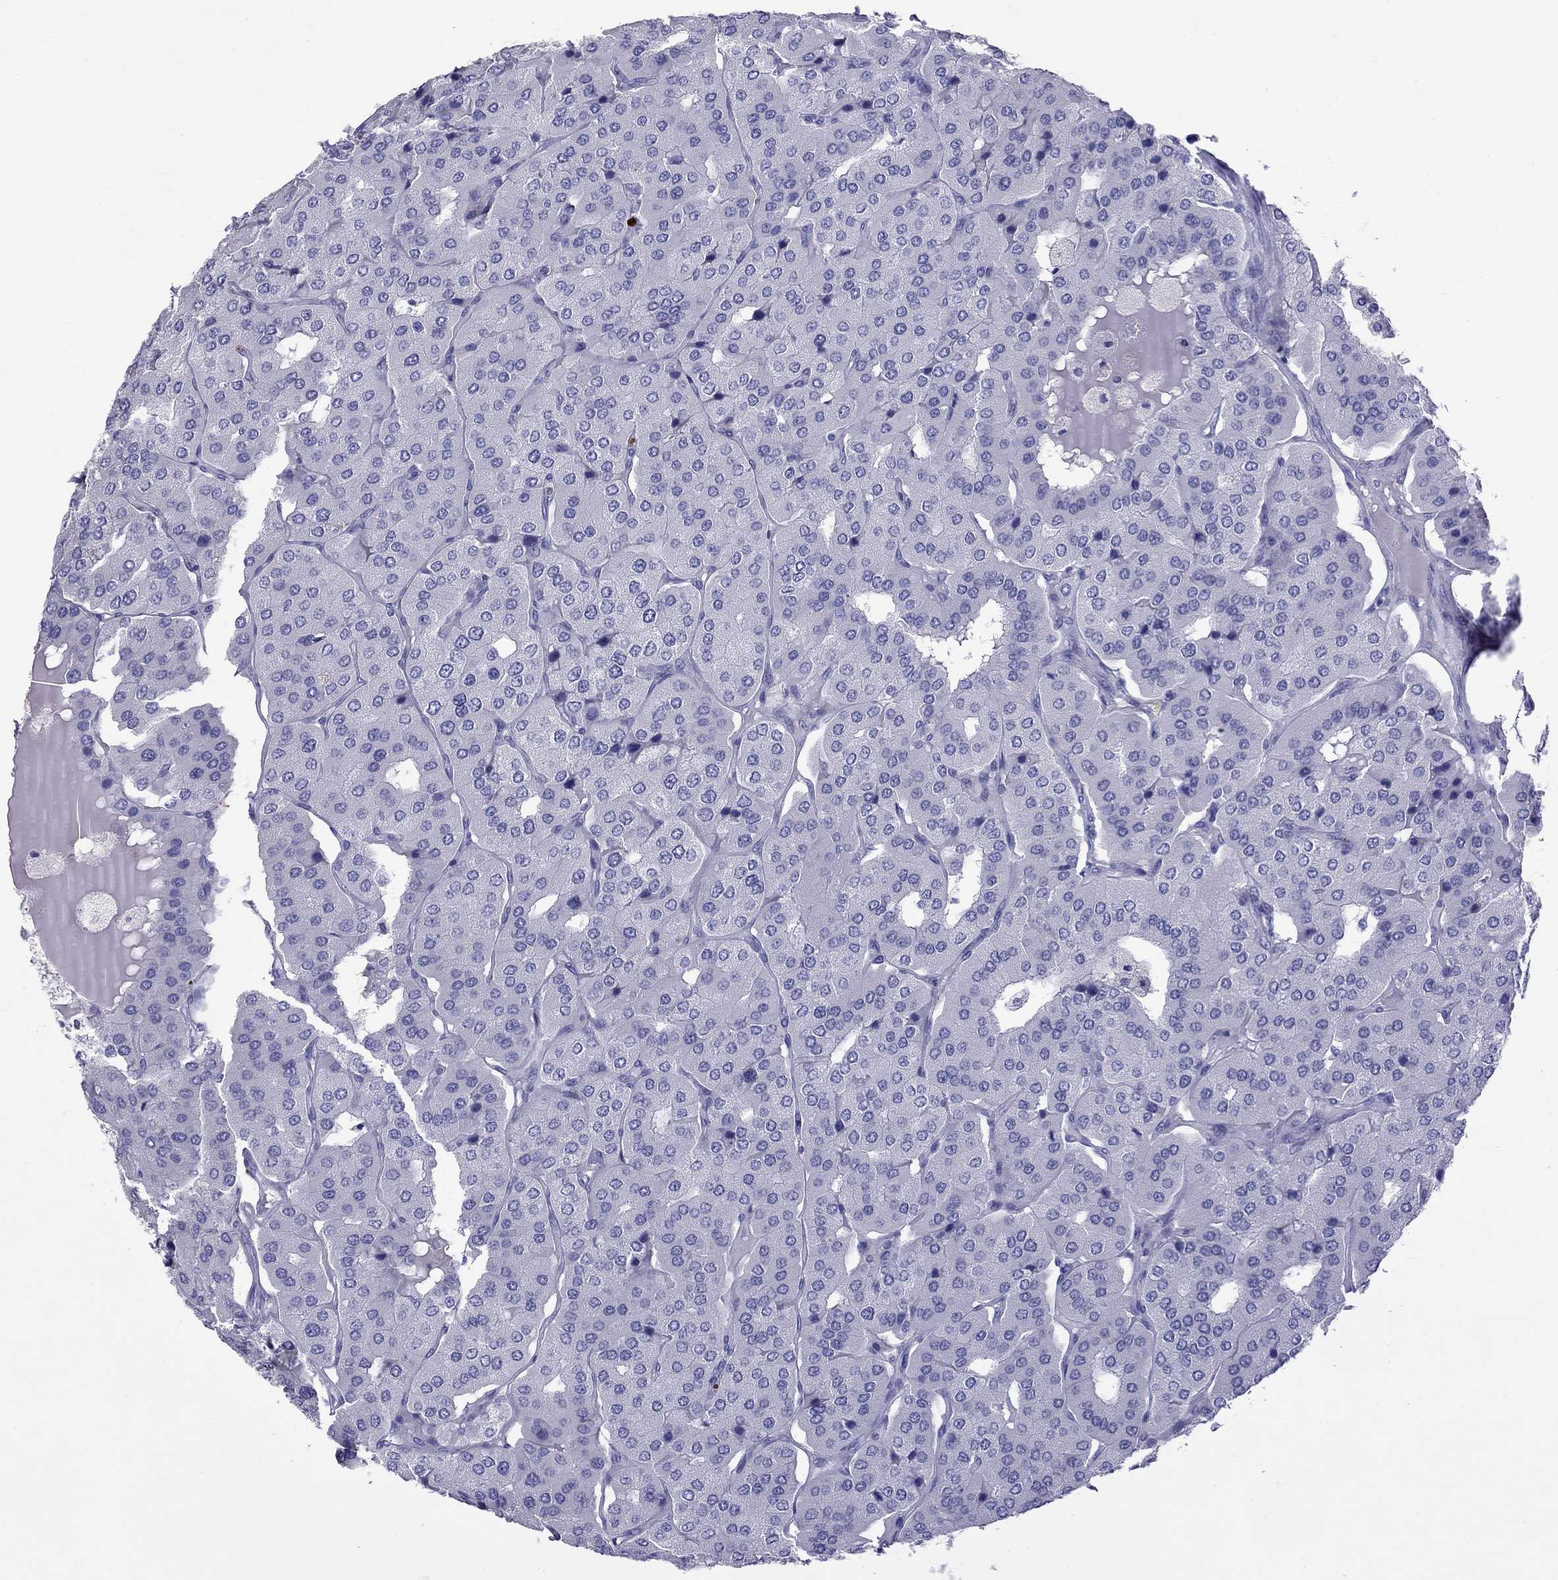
{"staining": {"intensity": "negative", "quantity": "none", "location": "none"}, "tissue": "parathyroid gland", "cell_type": "Glandular cells", "image_type": "normal", "snomed": [{"axis": "morphology", "description": "Normal tissue, NOS"}, {"axis": "morphology", "description": "Adenoma, NOS"}, {"axis": "topography", "description": "Parathyroid gland"}], "caption": "This micrograph is of normal parathyroid gland stained with IHC to label a protein in brown with the nuclei are counter-stained blue. There is no positivity in glandular cells.", "gene": "SLAMF1", "patient": {"sex": "female", "age": 86}}